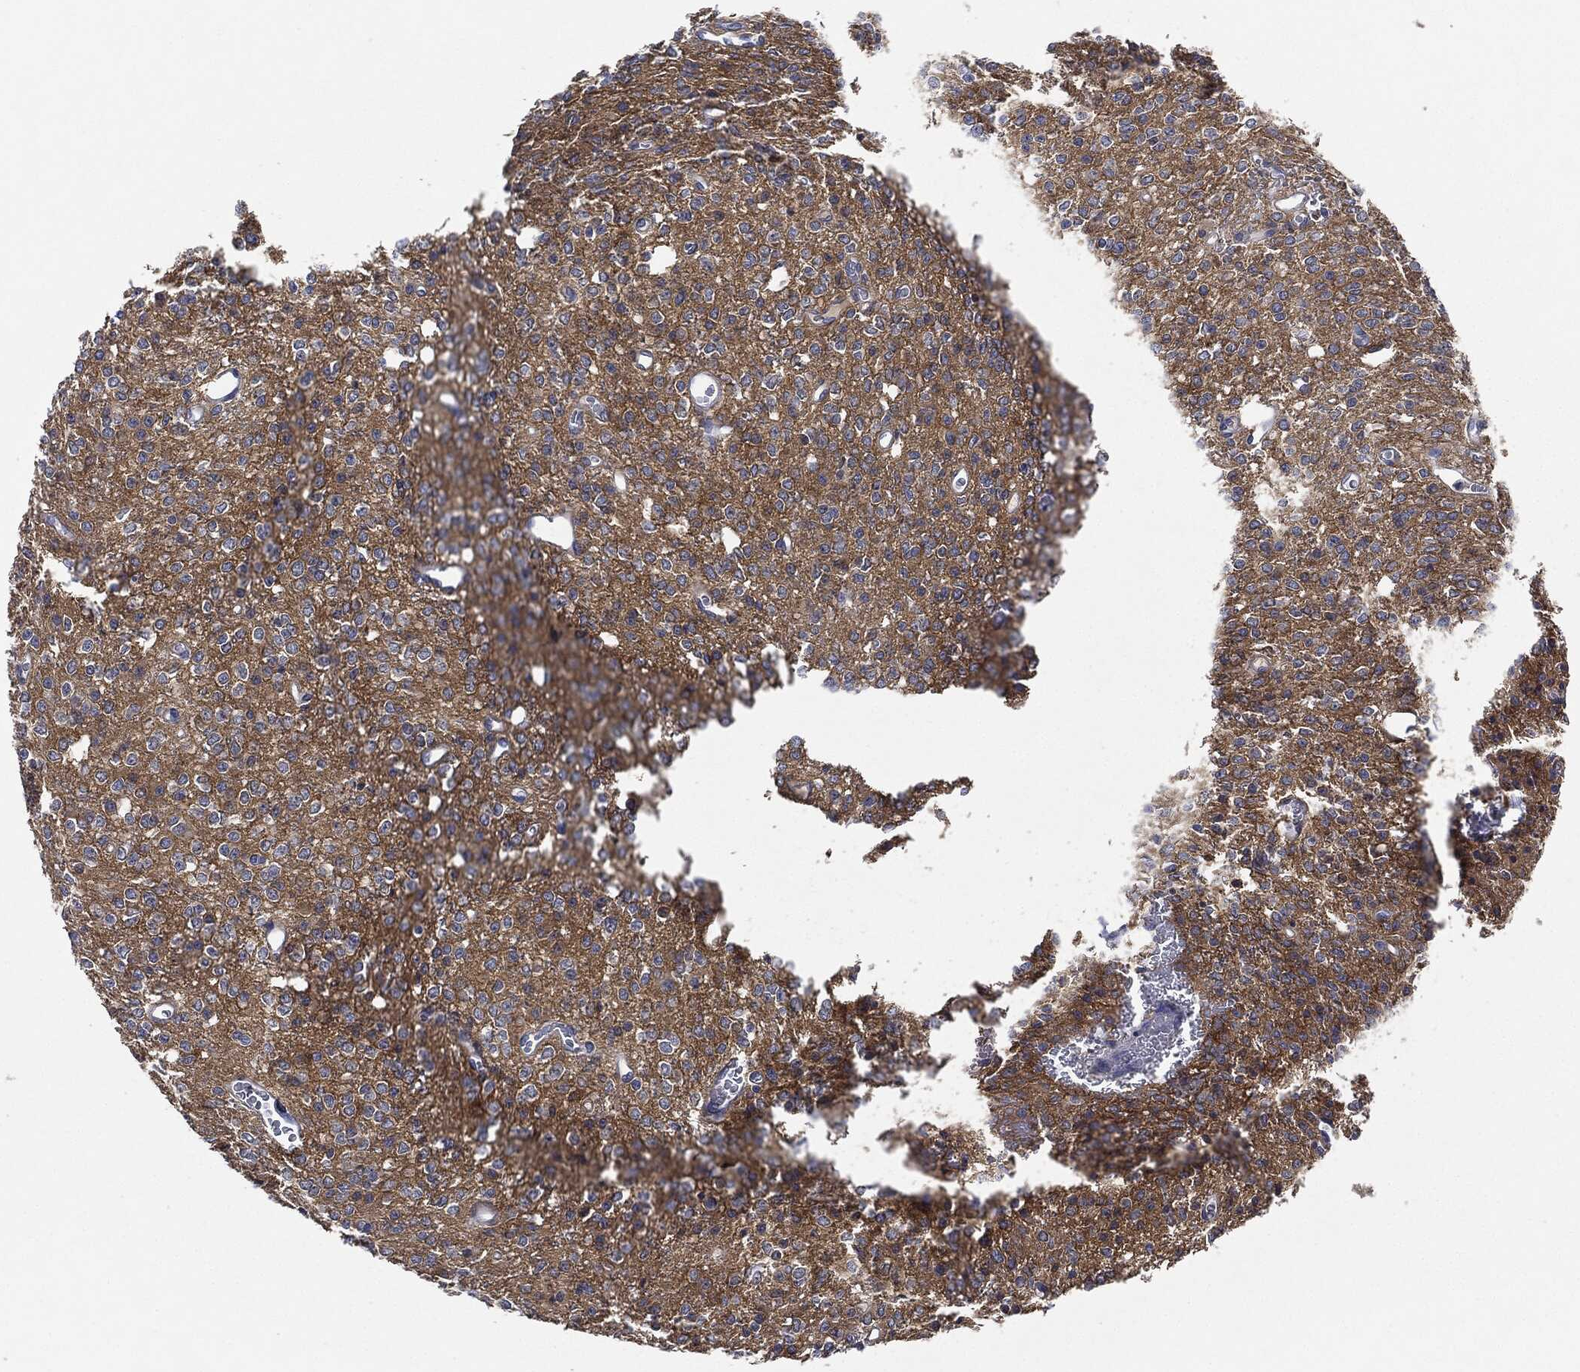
{"staining": {"intensity": "negative", "quantity": "none", "location": "none"}, "tissue": "glioma", "cell_type": "Tumor cells", "image_type": "cancer", "snomed": [{"axis": "morphology", "description": "Glioma, malignant, Low grade"}, {"axis": "topography", "description": "Brain"}], "caption": "IHC of human malignant glioma (low-grade) shows no expression in tumor cells.", "gene": "NTRK1", "patient": {"sex": "female", "age": 45}}